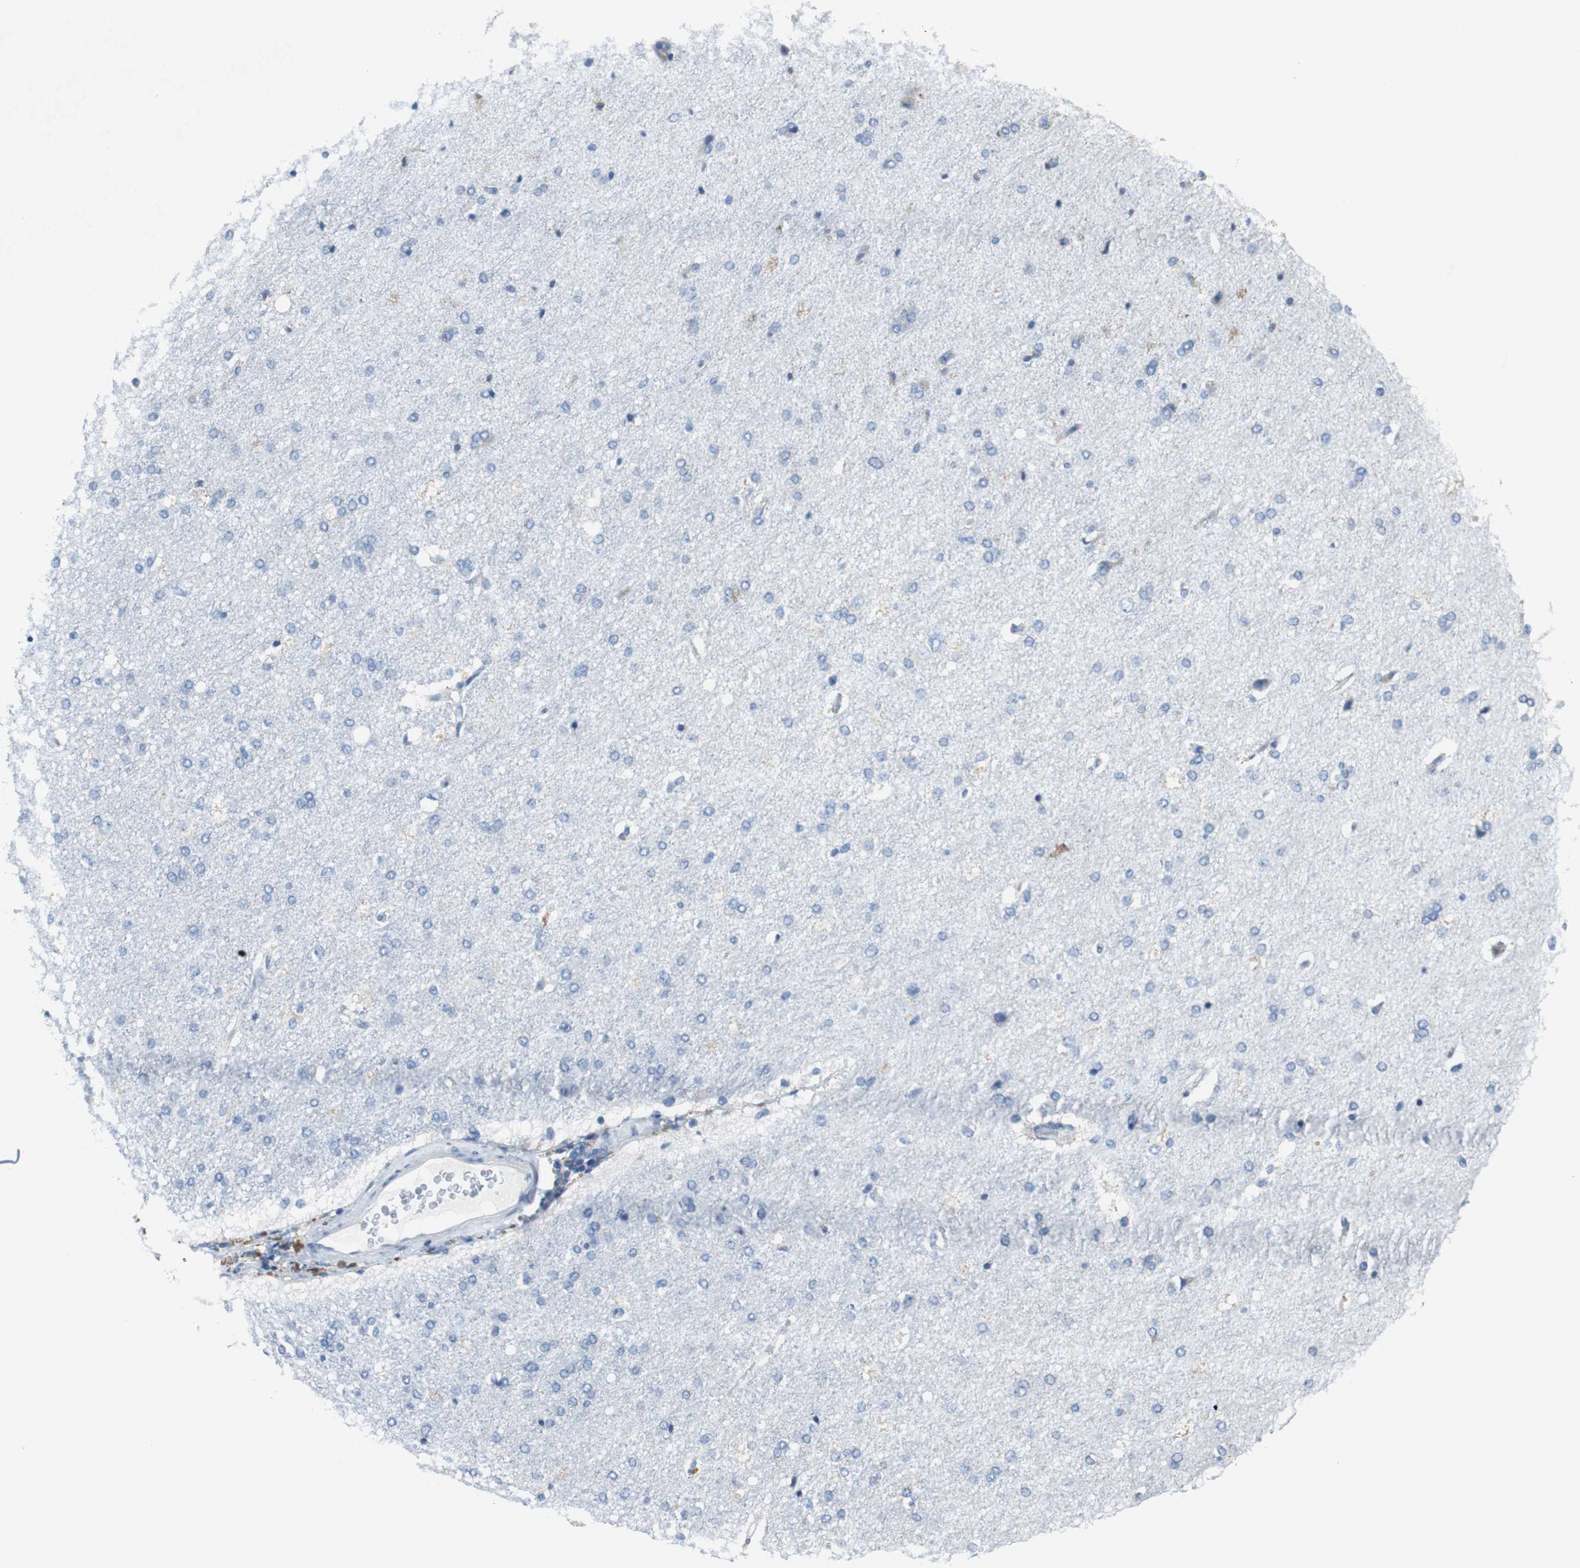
{"staining": {"intensity": "negative", "quantity": "none", "location": "none"}, "tissue": "cerebral cortex", "cell_type": "Endothelial cells", "image_type": "normal", "snomed": [{"axis": "morphology", "description": "Normal tissue, NOS"}, {"axis": "topography", "description": "Cerebral cortex"}], "caption": "This is a photomicrograph of immunohistochemistry staining of benign cerebral cortex, which shows no staining in endothelial cells.", "gene": "VAMP8", "patient": {"sex": "male", "age": 62}}